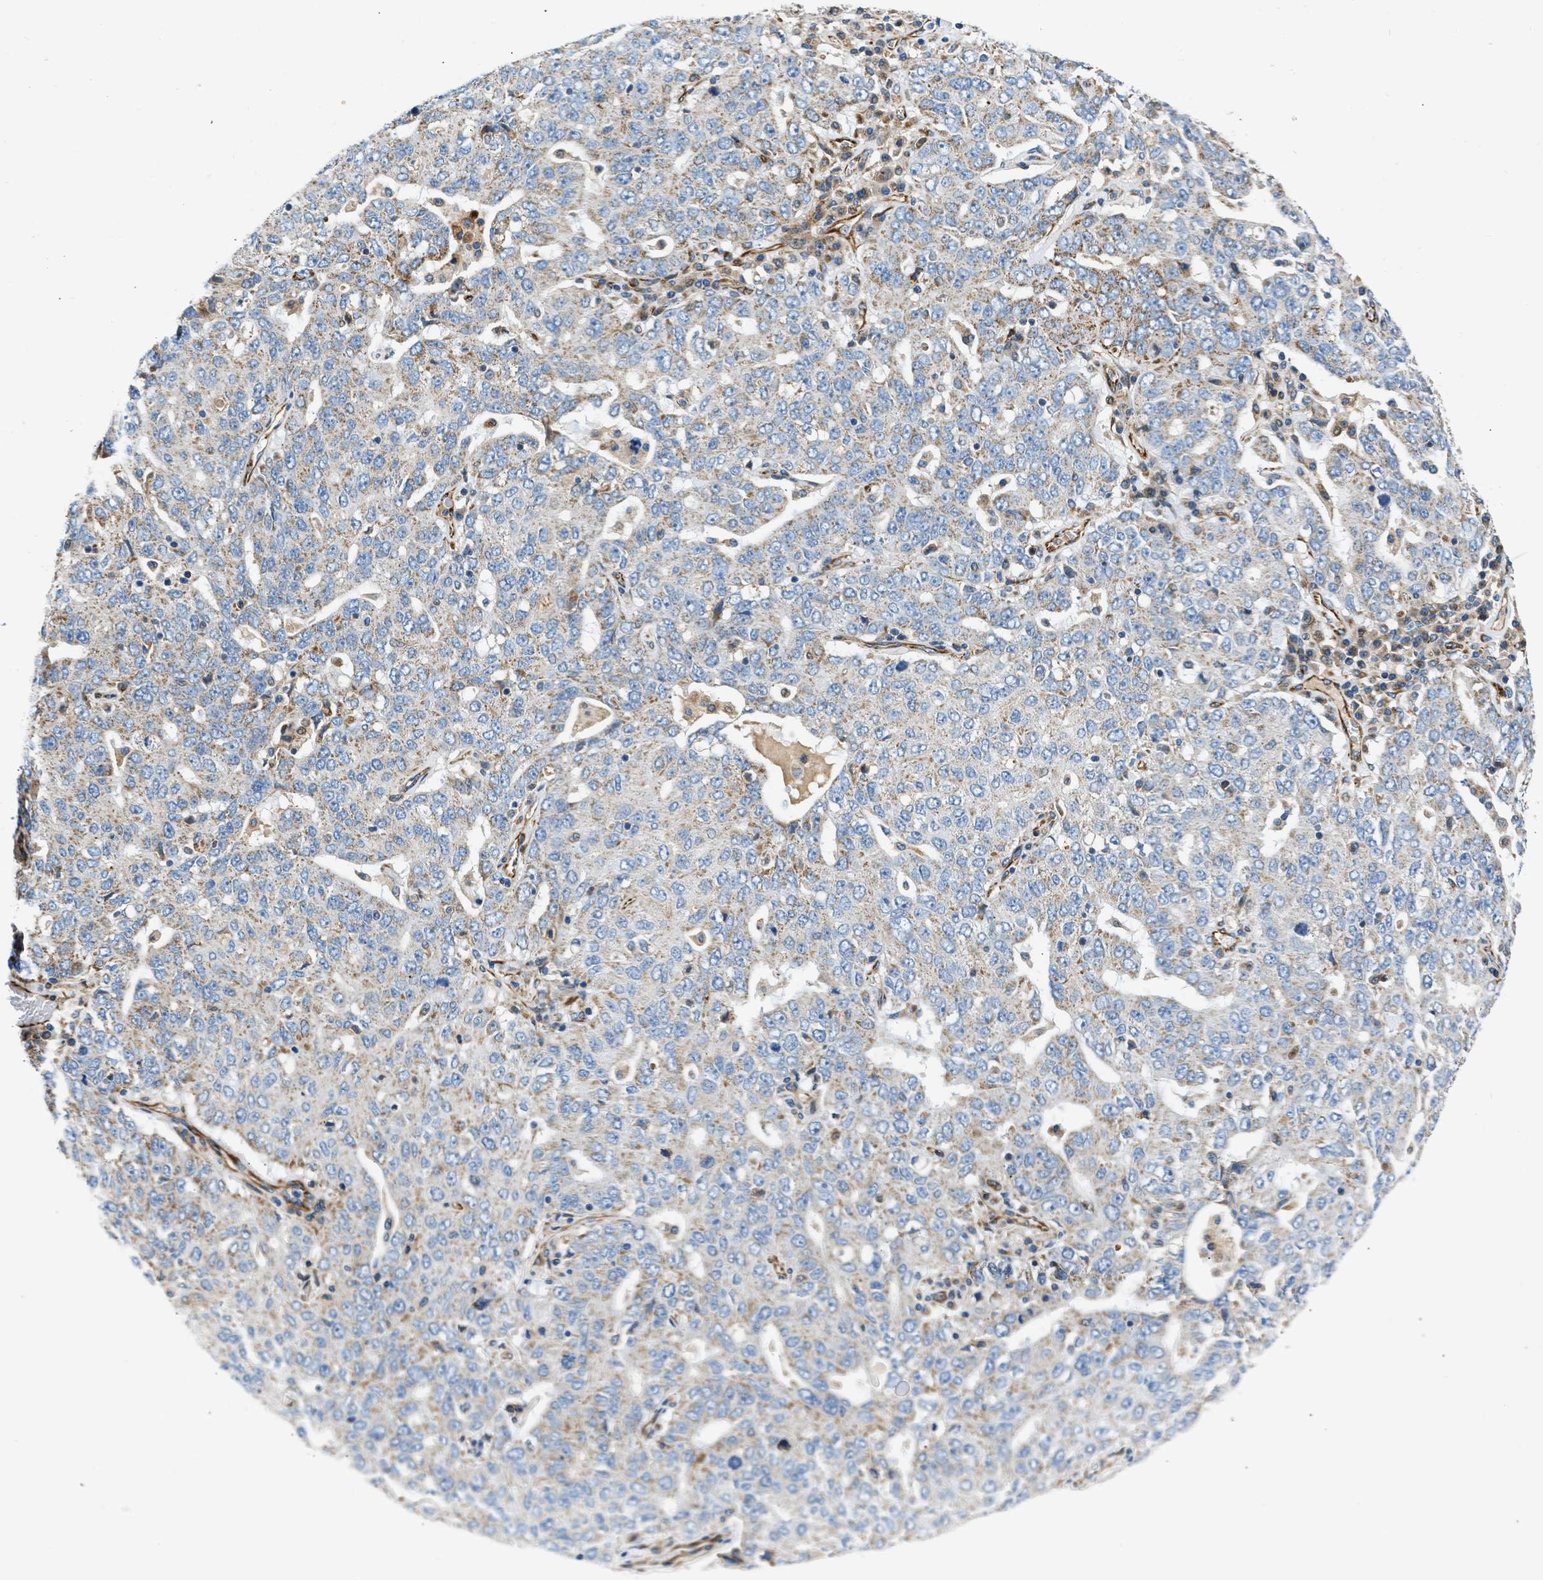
{"staining": {"intensity": "moderate", "quantity": "25%-75%", "location": "cytoplasmic/membranous"}, "tissue": "ovarian cancer", "cell_type": "Tumor cells", "image_type": "cancer", "snomed": [{"axis": "morphology", "description": "Carcinoma, endometroid"}, {"axis": "topography", "description": "Ovary"}], "caption": "The micrograph shows staining of ovarian cancer (endometroid carcinoma), revealing moderate cytoplasmic/membranous protein expression (brown color) within tumor cells.", "gene": "ULK4", "patient": {"sex": "female", "age": 62}}